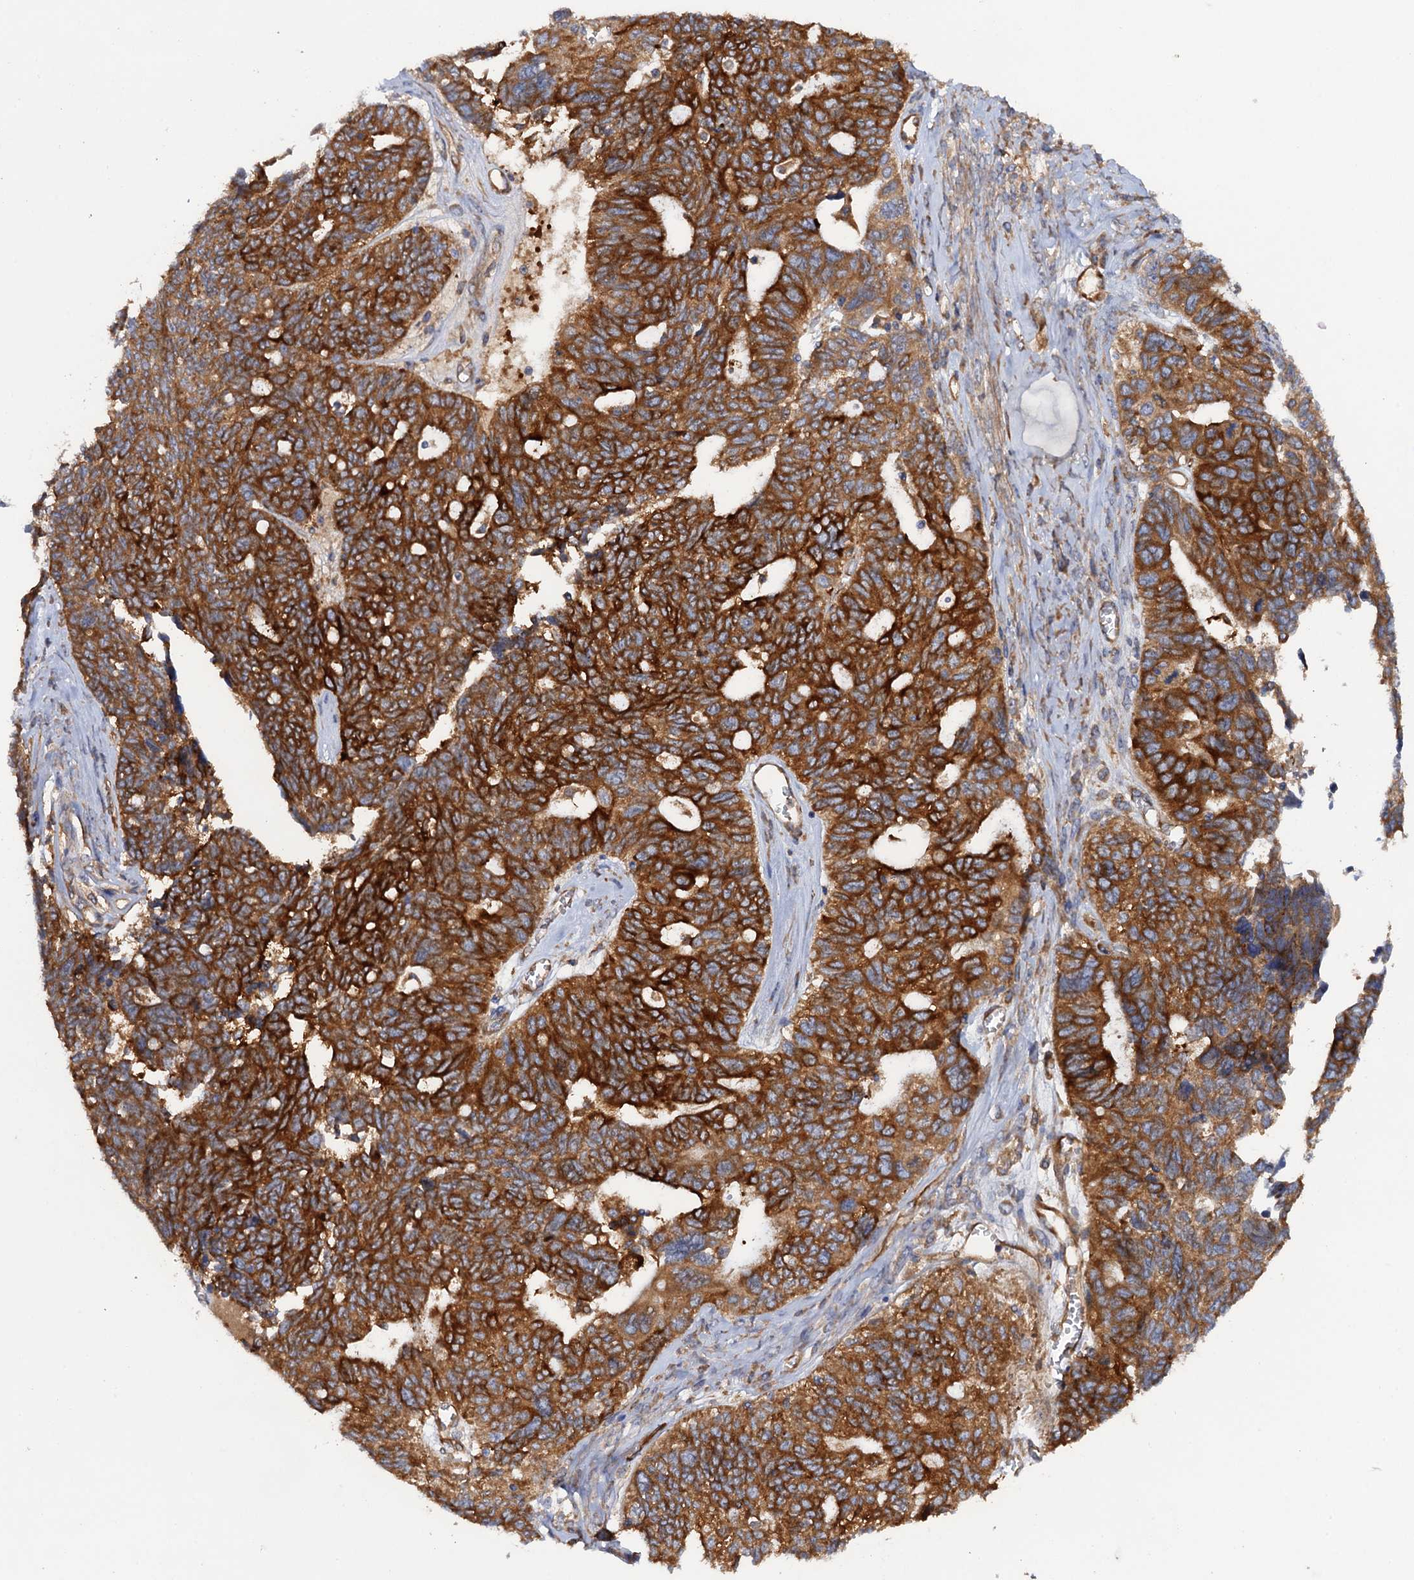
{"staining": {"intensity": "strong", "quantity": ">75%", "location": "cytoplasmic/membranous"}, "tissue": "ovarian cancer", "cell_type": "Tumor cells", "image_type": "cancer", "snomed": [{"axis": "morphology", "description": "Cystadenocarcinoma, serous, NOS"}, {"axis": "topography", "description": "Ovary"}], "caption": "About >75% of tumor cells in ovarian cancer demonstrate strong cytoplasmic/membranous protein expression as visualized by brown immunohistochemical staining.", "gene": "MRPL48", "patient": {"sex": "female", "age": 79}}